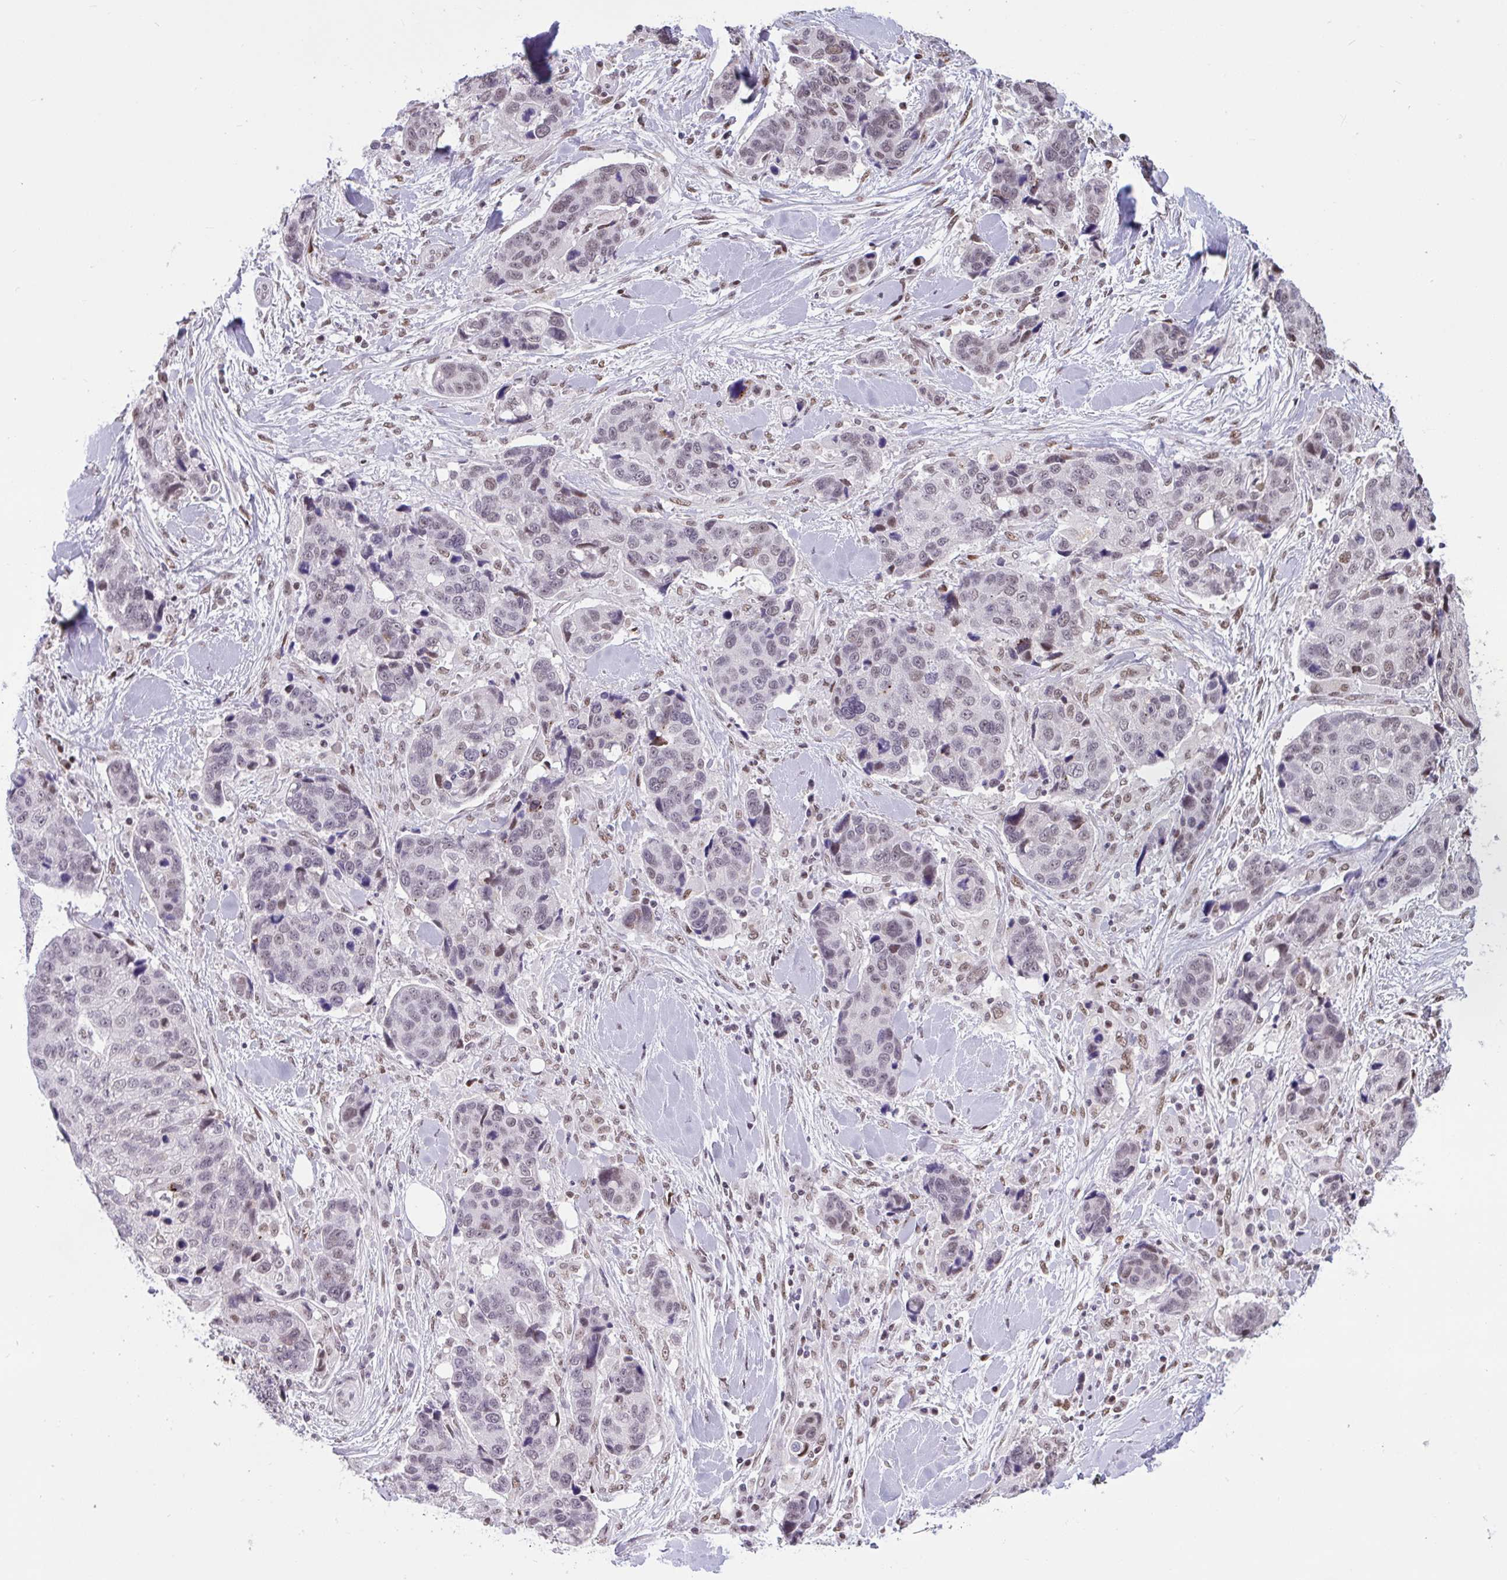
{"staining": {"intensity": "weak", "quantity": "<25%", "location": "nuclear"}, "tissue": "lung cancer", "cell_type": "Tumor cells", "image_type": "cancer", "snomed": [{"axis": "morphology", "description": "Squamous cell carcinoma, NOS"}, {"axis": "topography", "description": "Lymph node"}, {"axis": "topography", "description": "Lung"}], "caption": "This is a histopathology image of IHC staining of lung squamous cell carcinoma, which shows no expression in tumor cells.", "gene": "CBFA2T2", "patient": {"sex": "male", "age": 61}}